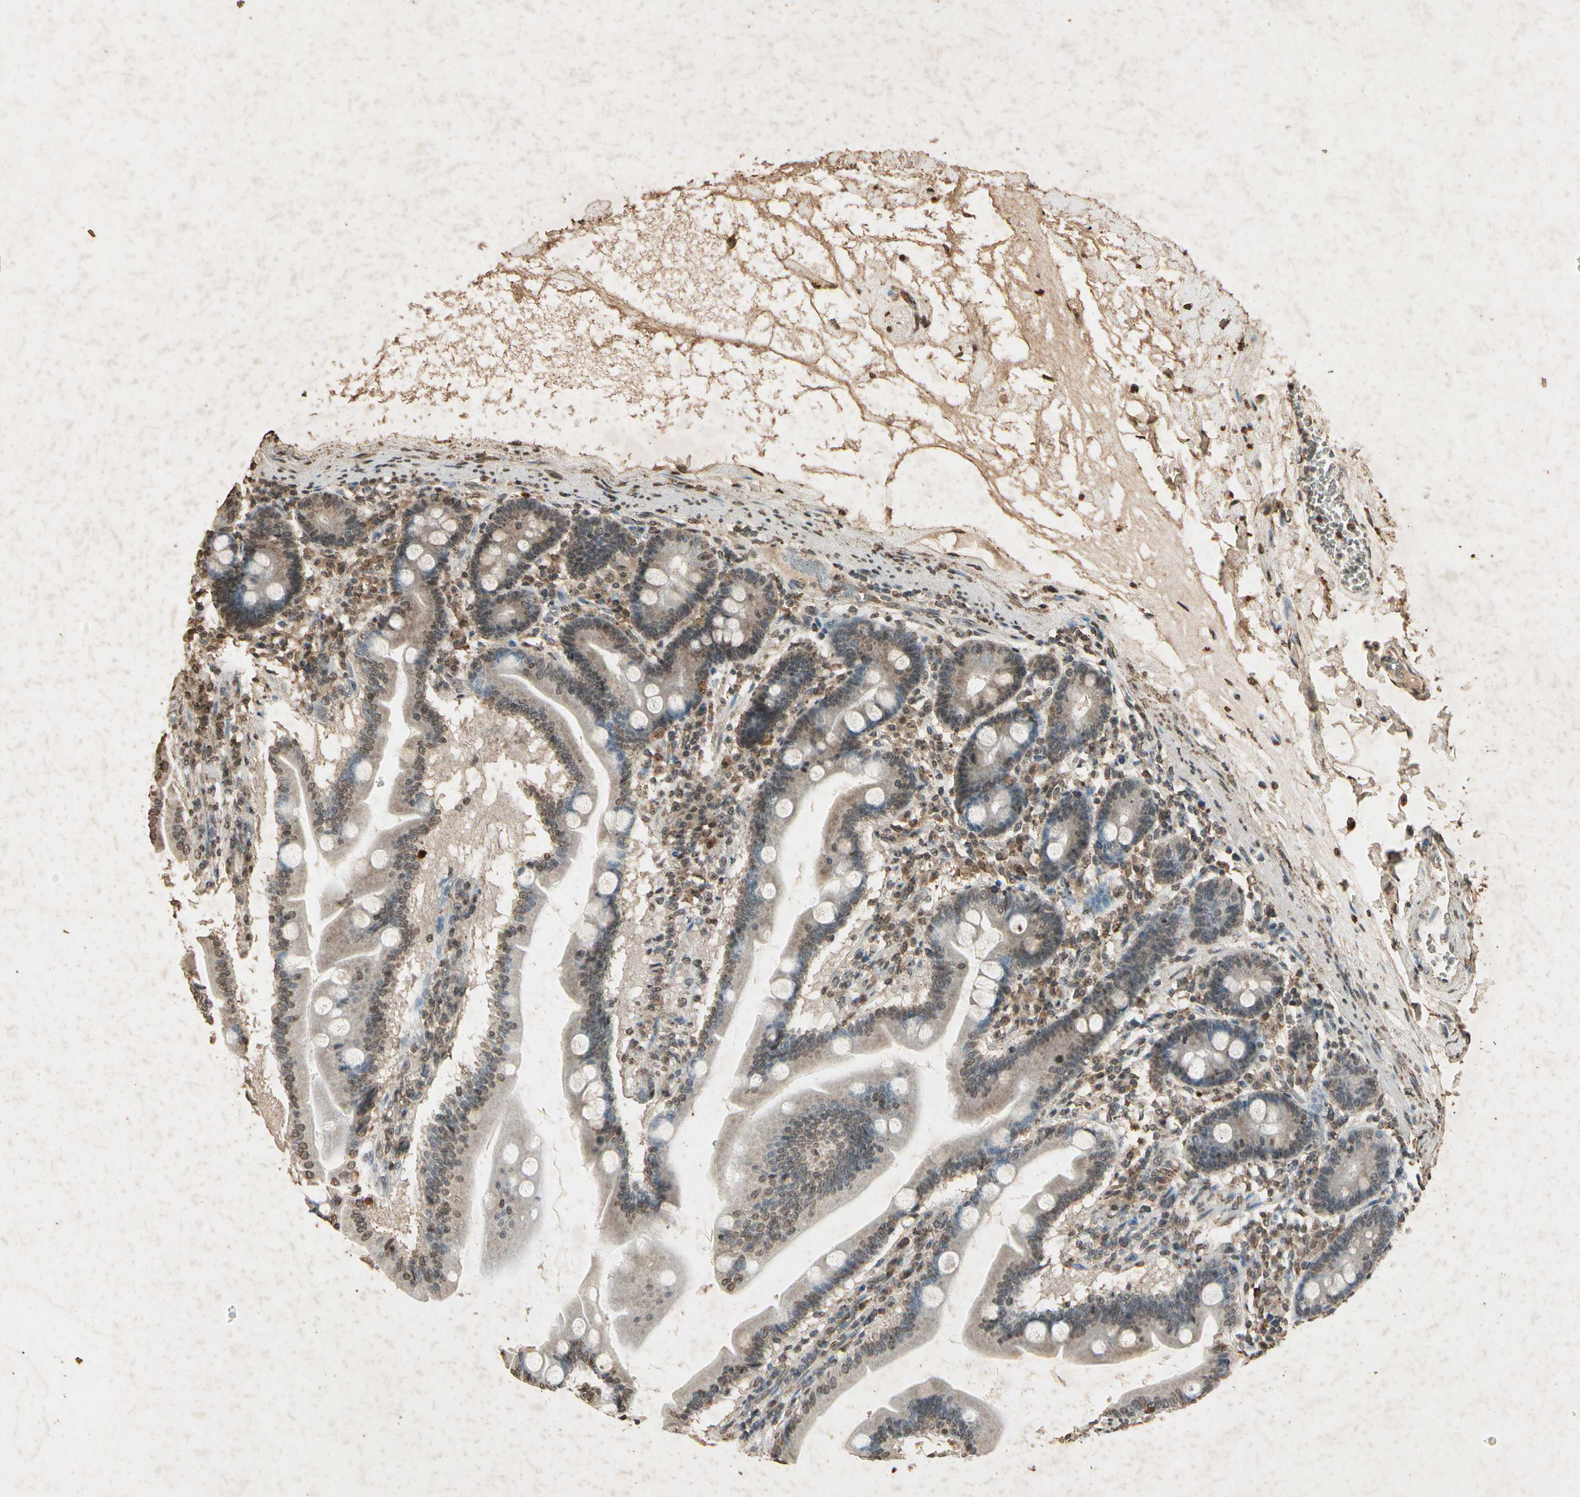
{"staining": {"intensity": "strong", "quantity": "<25%", "location": "cytoplasmic/membranous"}, "tissue": "duodenum", "cell_type": "Glandular cells", "image_type": "normal", "snomed": [{"axis": "morphology", "description": "Normal tissue, NOS"}, {"axis": "topography", "description": "Duodenum"}], "caption": "Immunohistochemical staining of unremarkable duodenum displays medium levels of strong cytoplasmic/membranous positivity in about <25% of glandular cells.", "gene": "GC", "patient": {"sex": "female", "age": 64}}